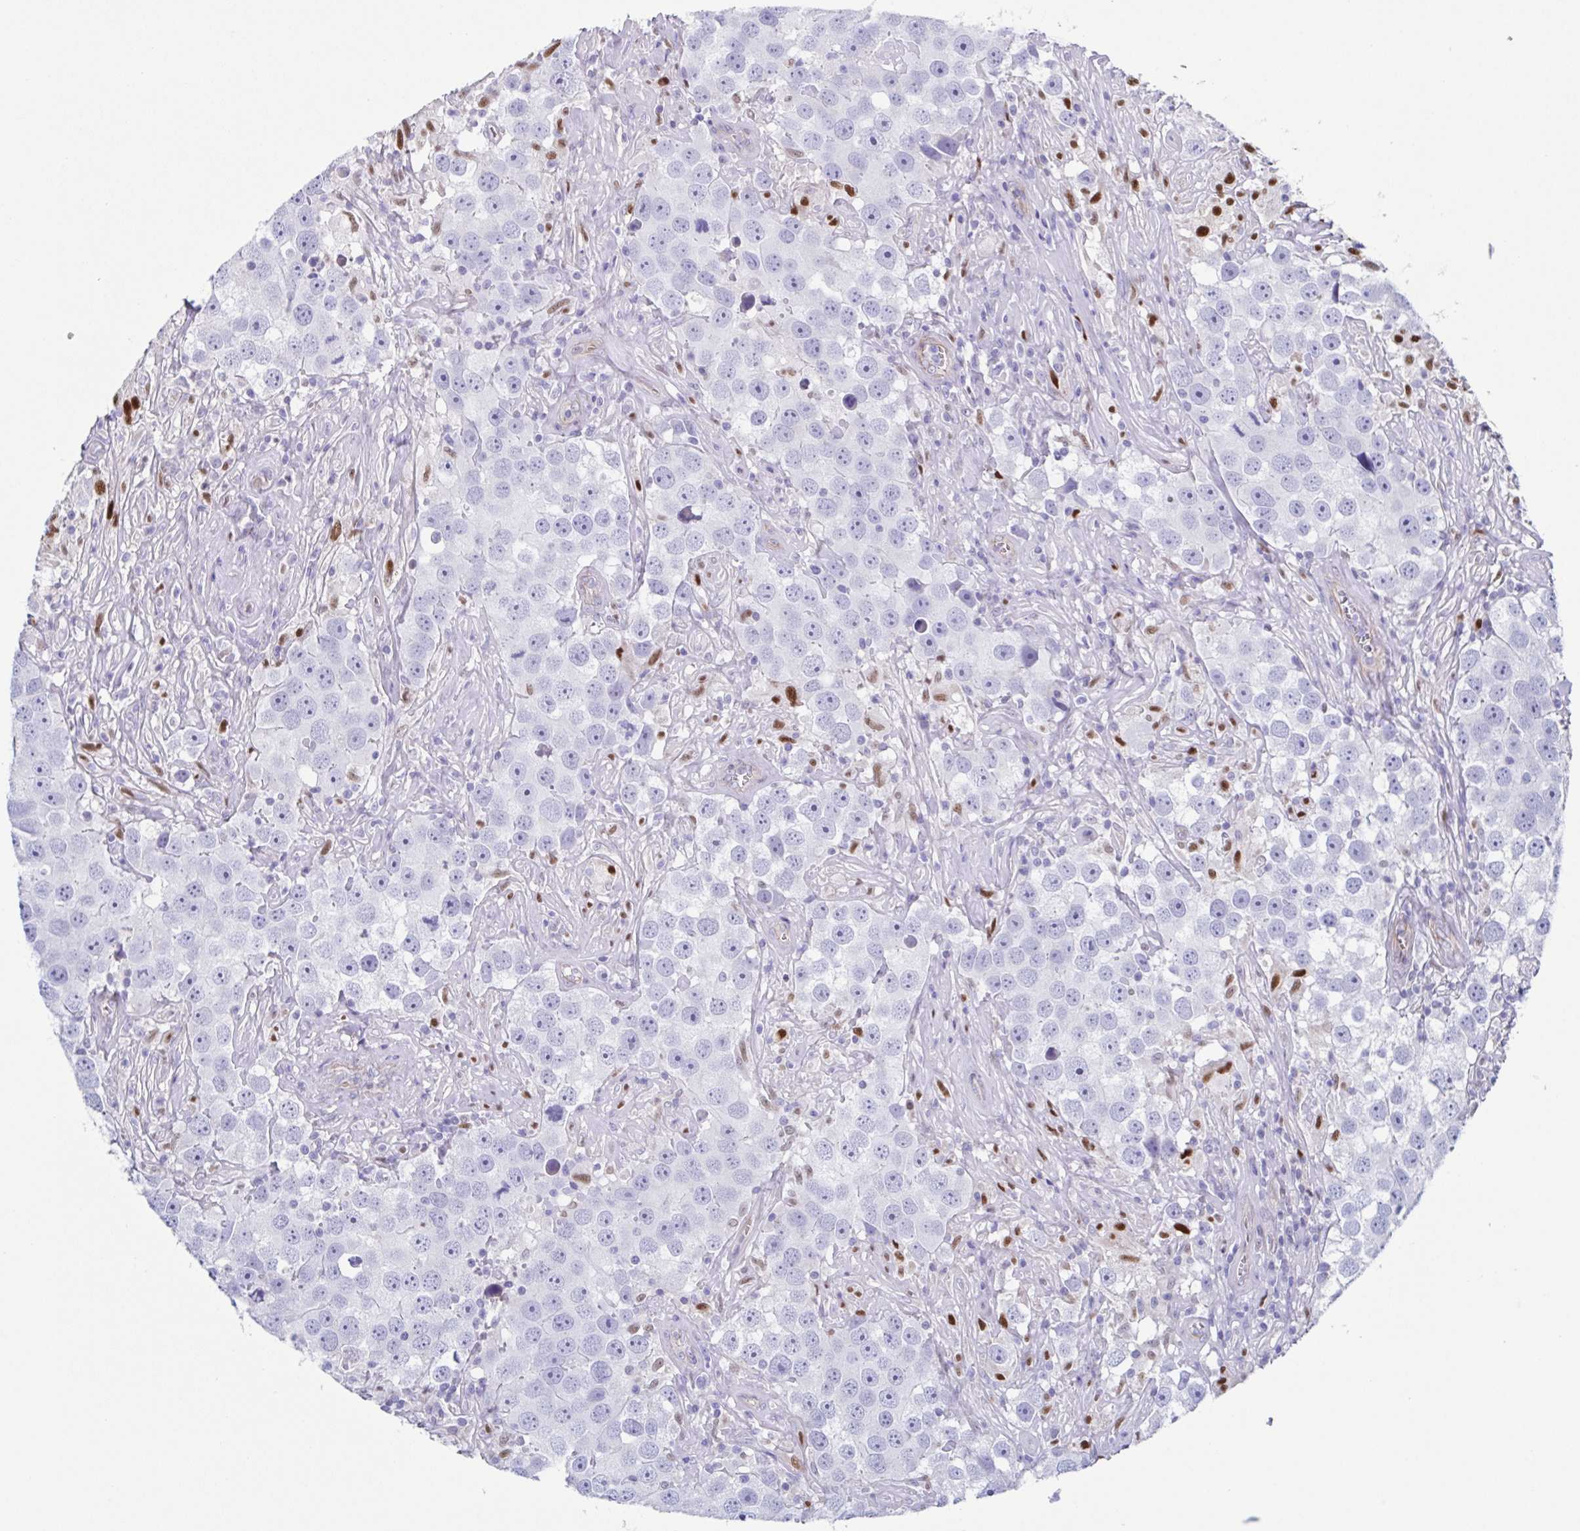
{"staining": {"intensity": "negative", "quantity": "none", "location": "none"}, "tissue": "testis cancer", "cell_type": "Tumor cells", "image_type": "cancer", "snomed": [{"axis": "morphology", "description": "Seminoma, NOS"}, {"axis": "topography", "description": "Testis"}], "caption": "A high-resolution photomicrograph shows IHC staining of testis cancer (seminoma), which demonstrates no significant staining in tumor cells. (DAB IHC, high magnification).", "gene": "PBOV1", "patient": {"sex": "male", "age": 49}}